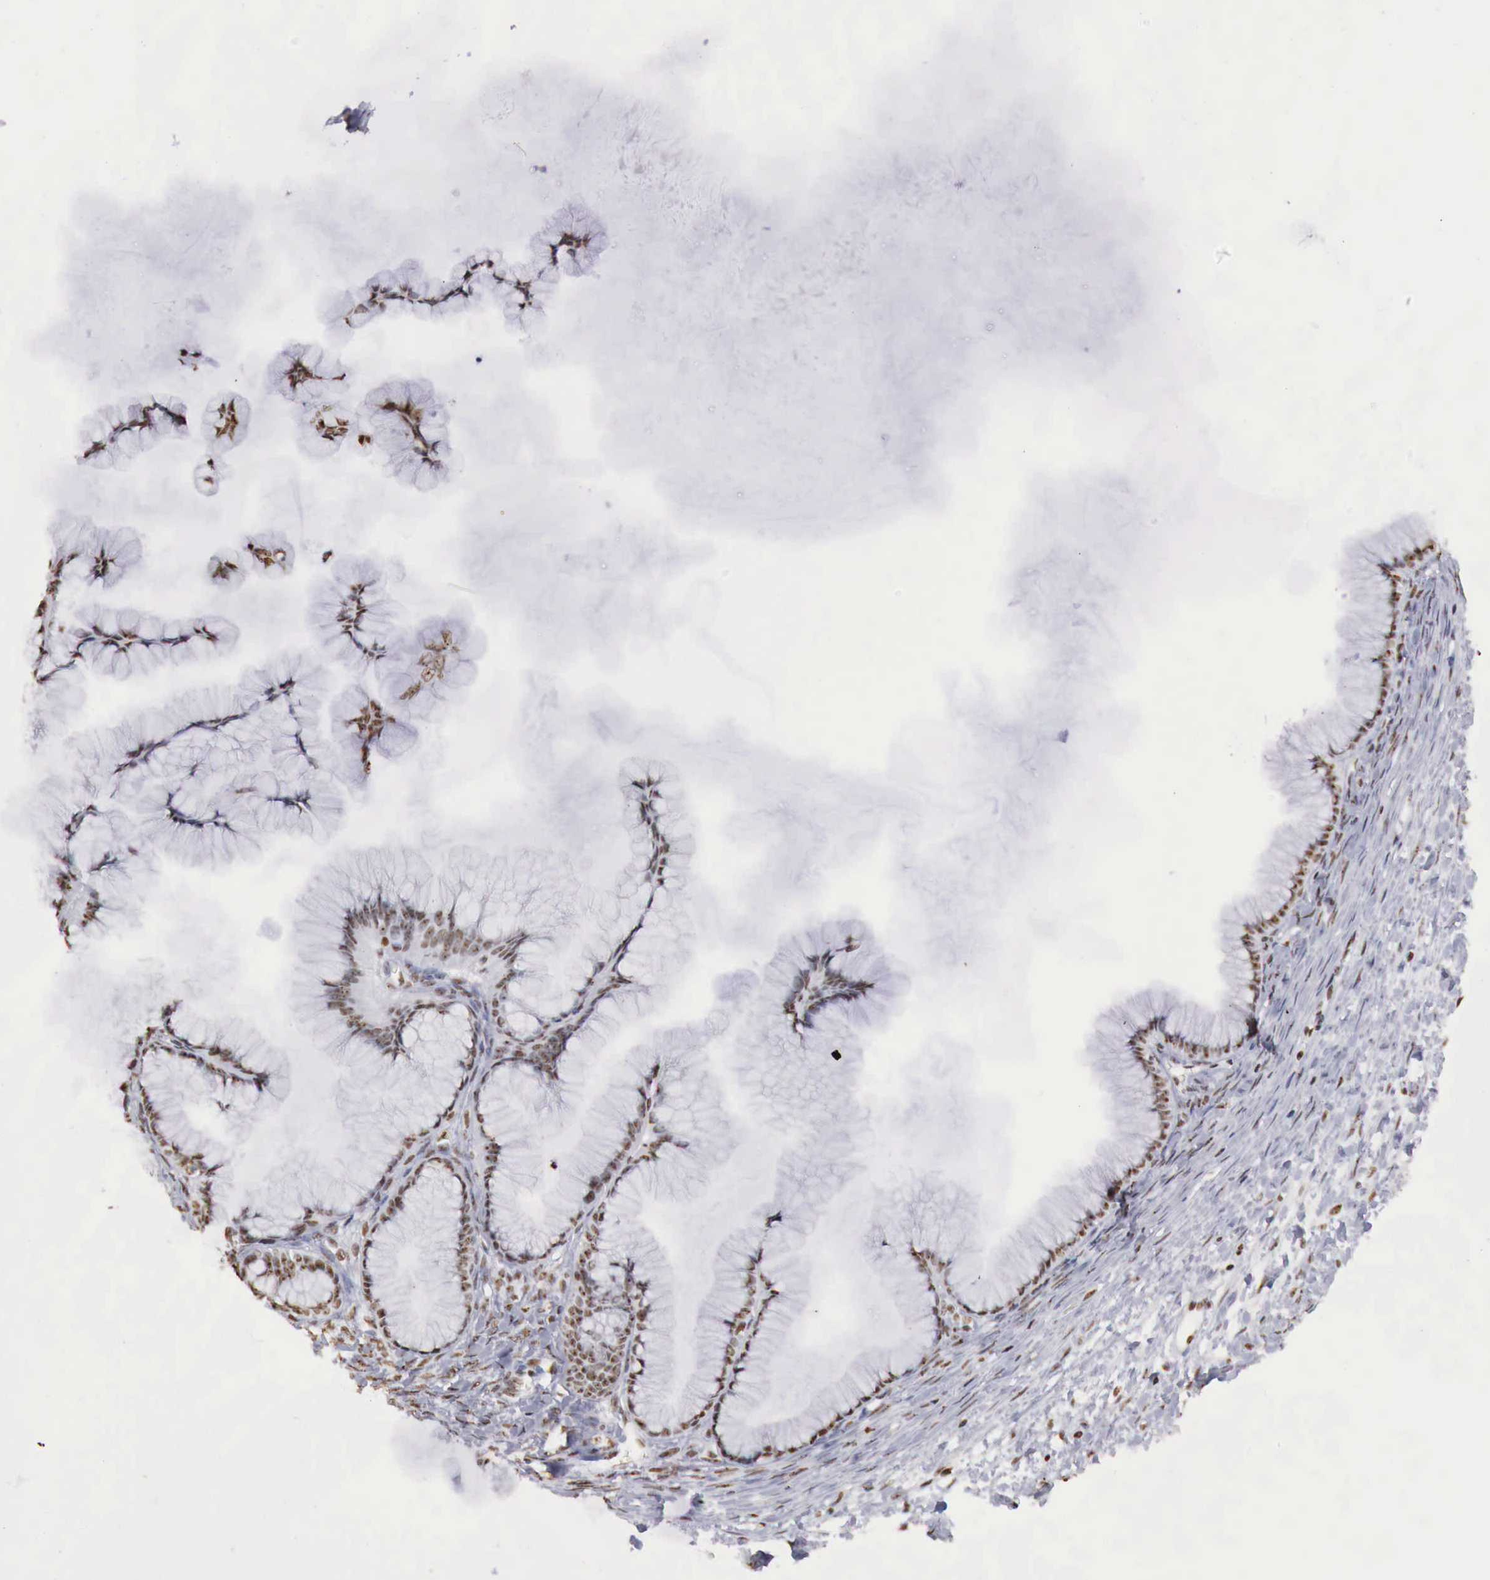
{"staining": {"intensity": "strong", "quantity": ">75%", "location": "nuclear"}, "tissue": "ovarian cancer", "cell_type": "Tumor cells", "image_type": "cancer", "snomed": [{"axis": "morphology", "description": "Cystadenocarcinoma, mucinous, NOS"}, {"axis": "topography", "description": "Ovary"}], "caption": "DAB immunohistochemical staining of mucinous cystadenocarcinoma (ovarian) displays strong nuclear protein positivity in approximately >75% of tumor cells.", "gene": "DKC1", "patient": {"sex": "female", "age": 41}}